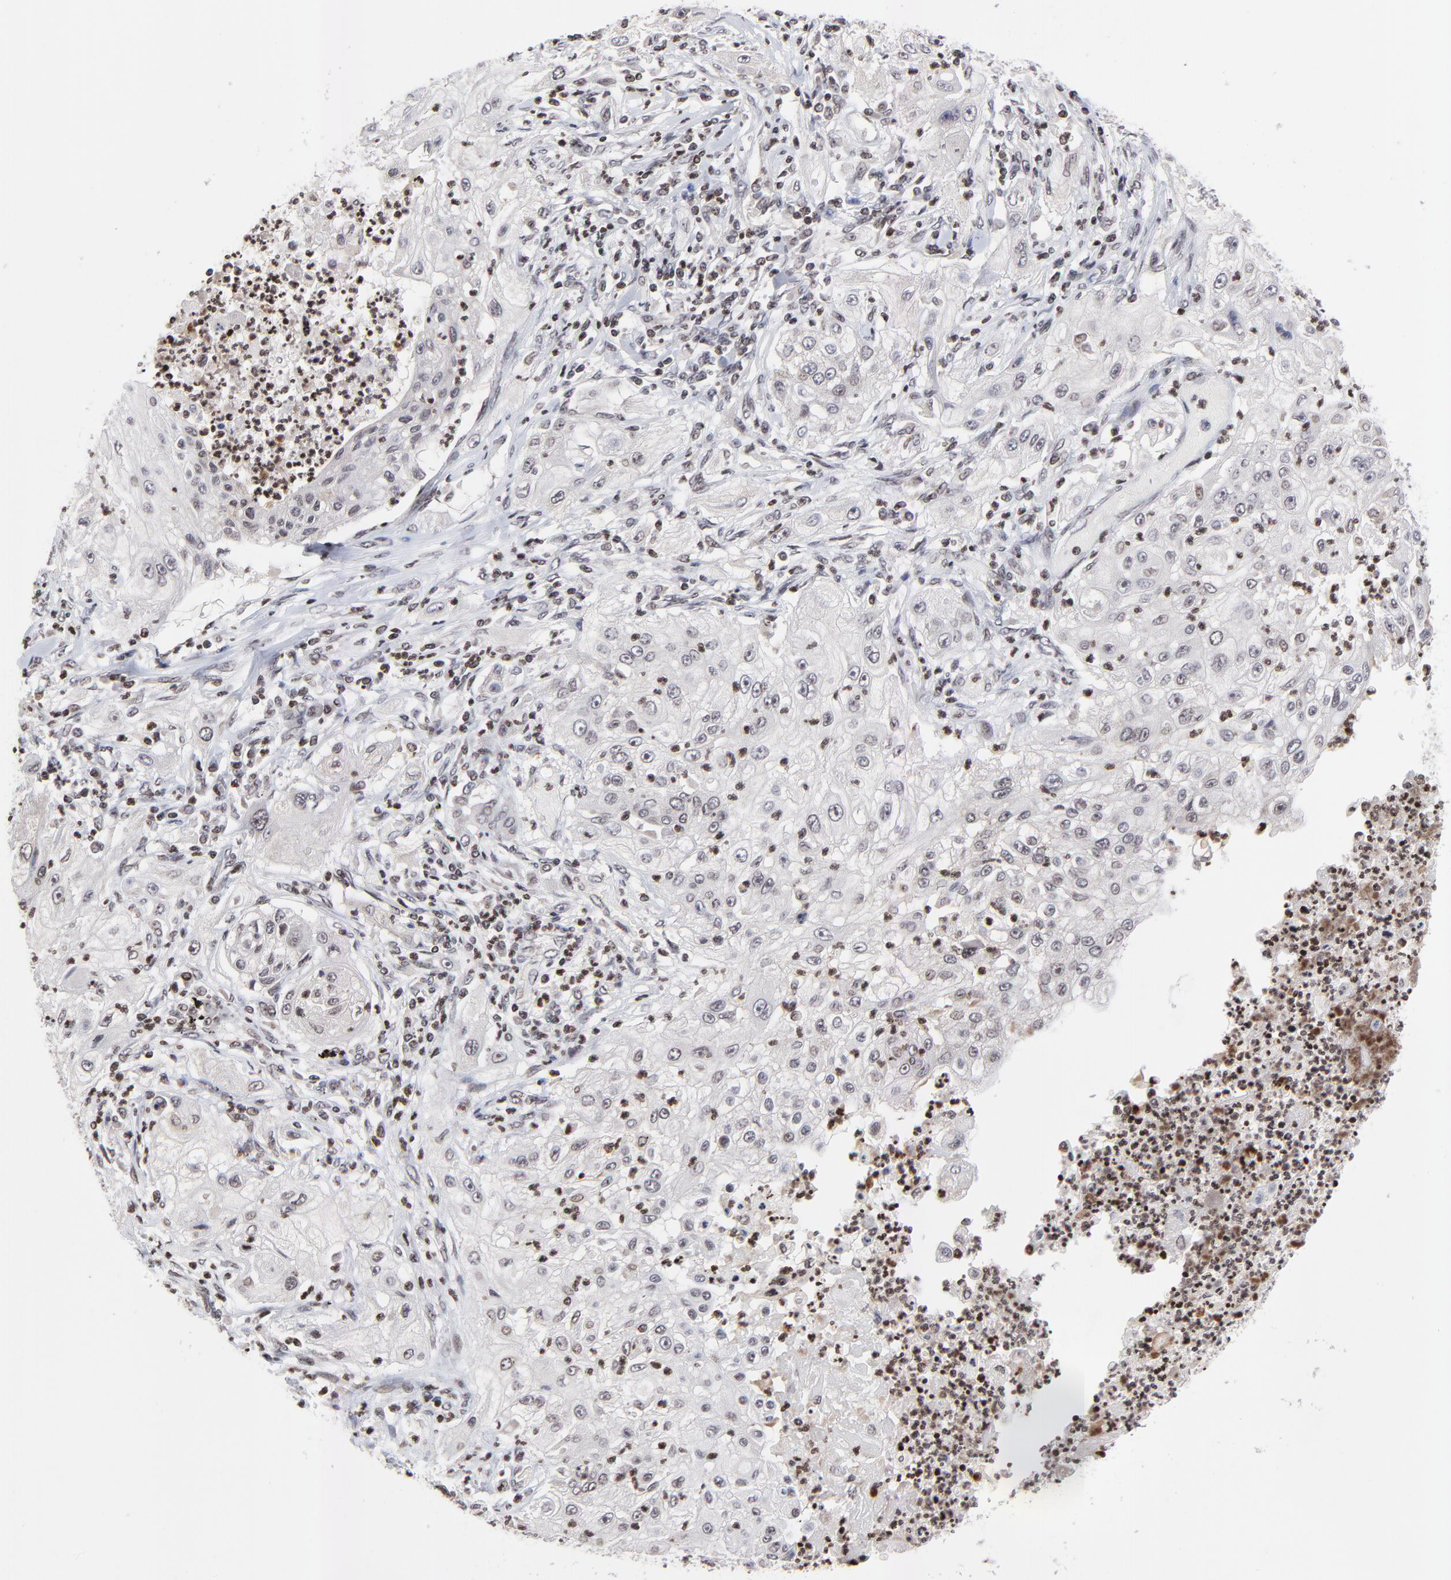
{"staining": {"intensity": "negative", "quantity": "none", "location": "none"}, "tissue": "lung cancer", "cell_type": "Tumor cells", "image_type": "cancer", "snomed": [{"axis": "morphology", "description": "Inflammation, NOS"}, {"axis": "morphology", "description": "Squamous cell carcinoma, NOS"}, {"axis": "topography", "description": "Lymph node"}, {"axis": "topography", "description": "Soft tissue"}, {"axis": "topography", "description": "Lung"}], "caption": "Immunohistochemical staining of human lung cancer (squamous cell carcinoma) reveals no significant positivity in tumor cells.", "gene": "ZNF777", "patient": {"sex": "male", "age": 66}}